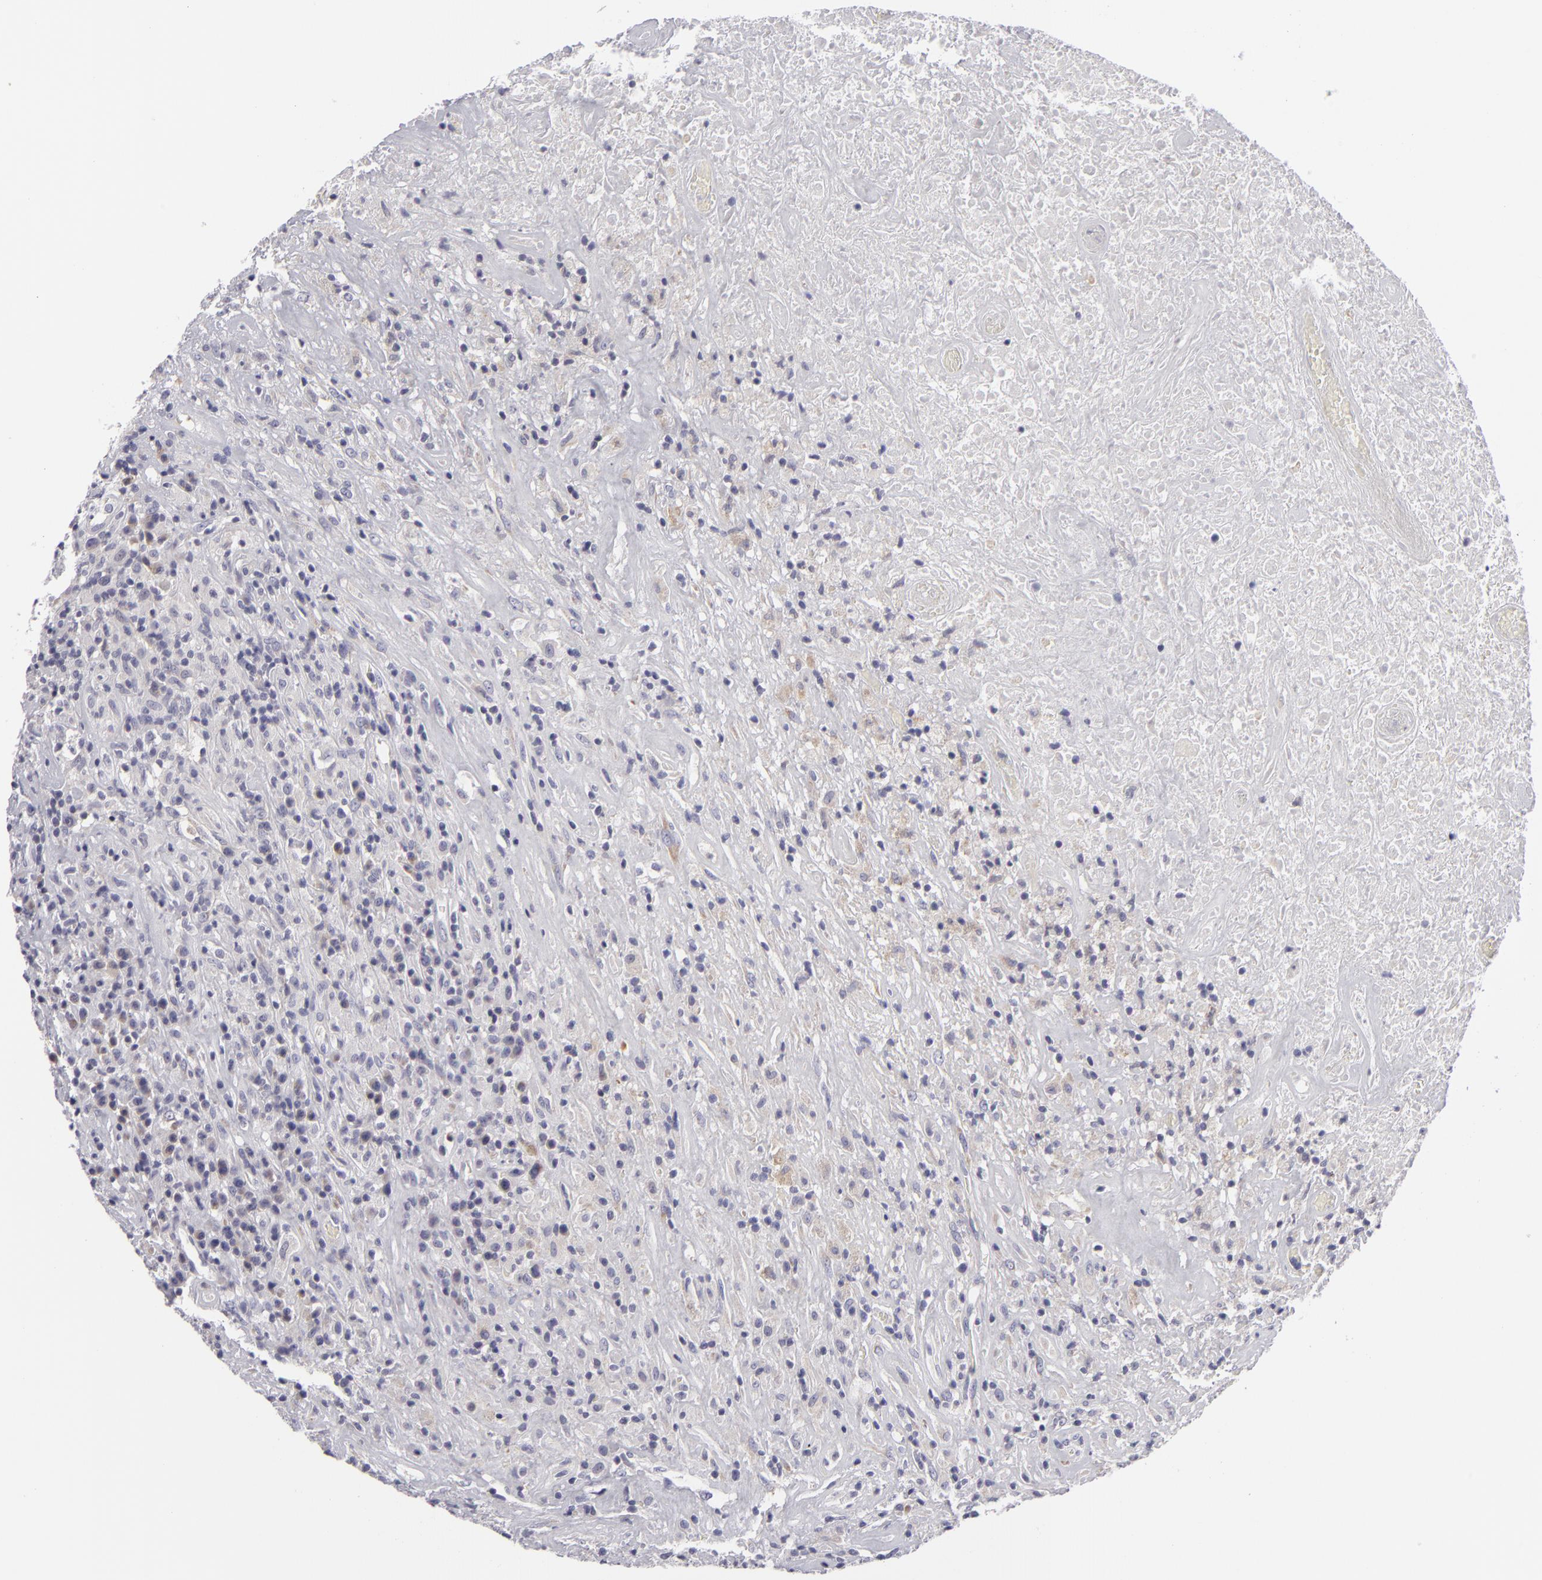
{"staining": {"intensity": "negative", "quantity": "none", "location": "none"}, "tissue": "lymphoma", "cell_type": "Tumor cells", "image_type": "cancer", "snomed": [{"axis": "morphology", "description": "Hodgkin's disease, NOS"}, {"axis": "topography", "description": "Lymph node"}], "caption": "DAB immunohistochemical staining of lymphoma exhibits no significant staining in tumor cells. (DAB (3,3'-diaminobenzidine) immunohistochemistry (IHC), high magnification).", "gene": "ATP2B3", "patient": {"sex": "male", "age": 46}}